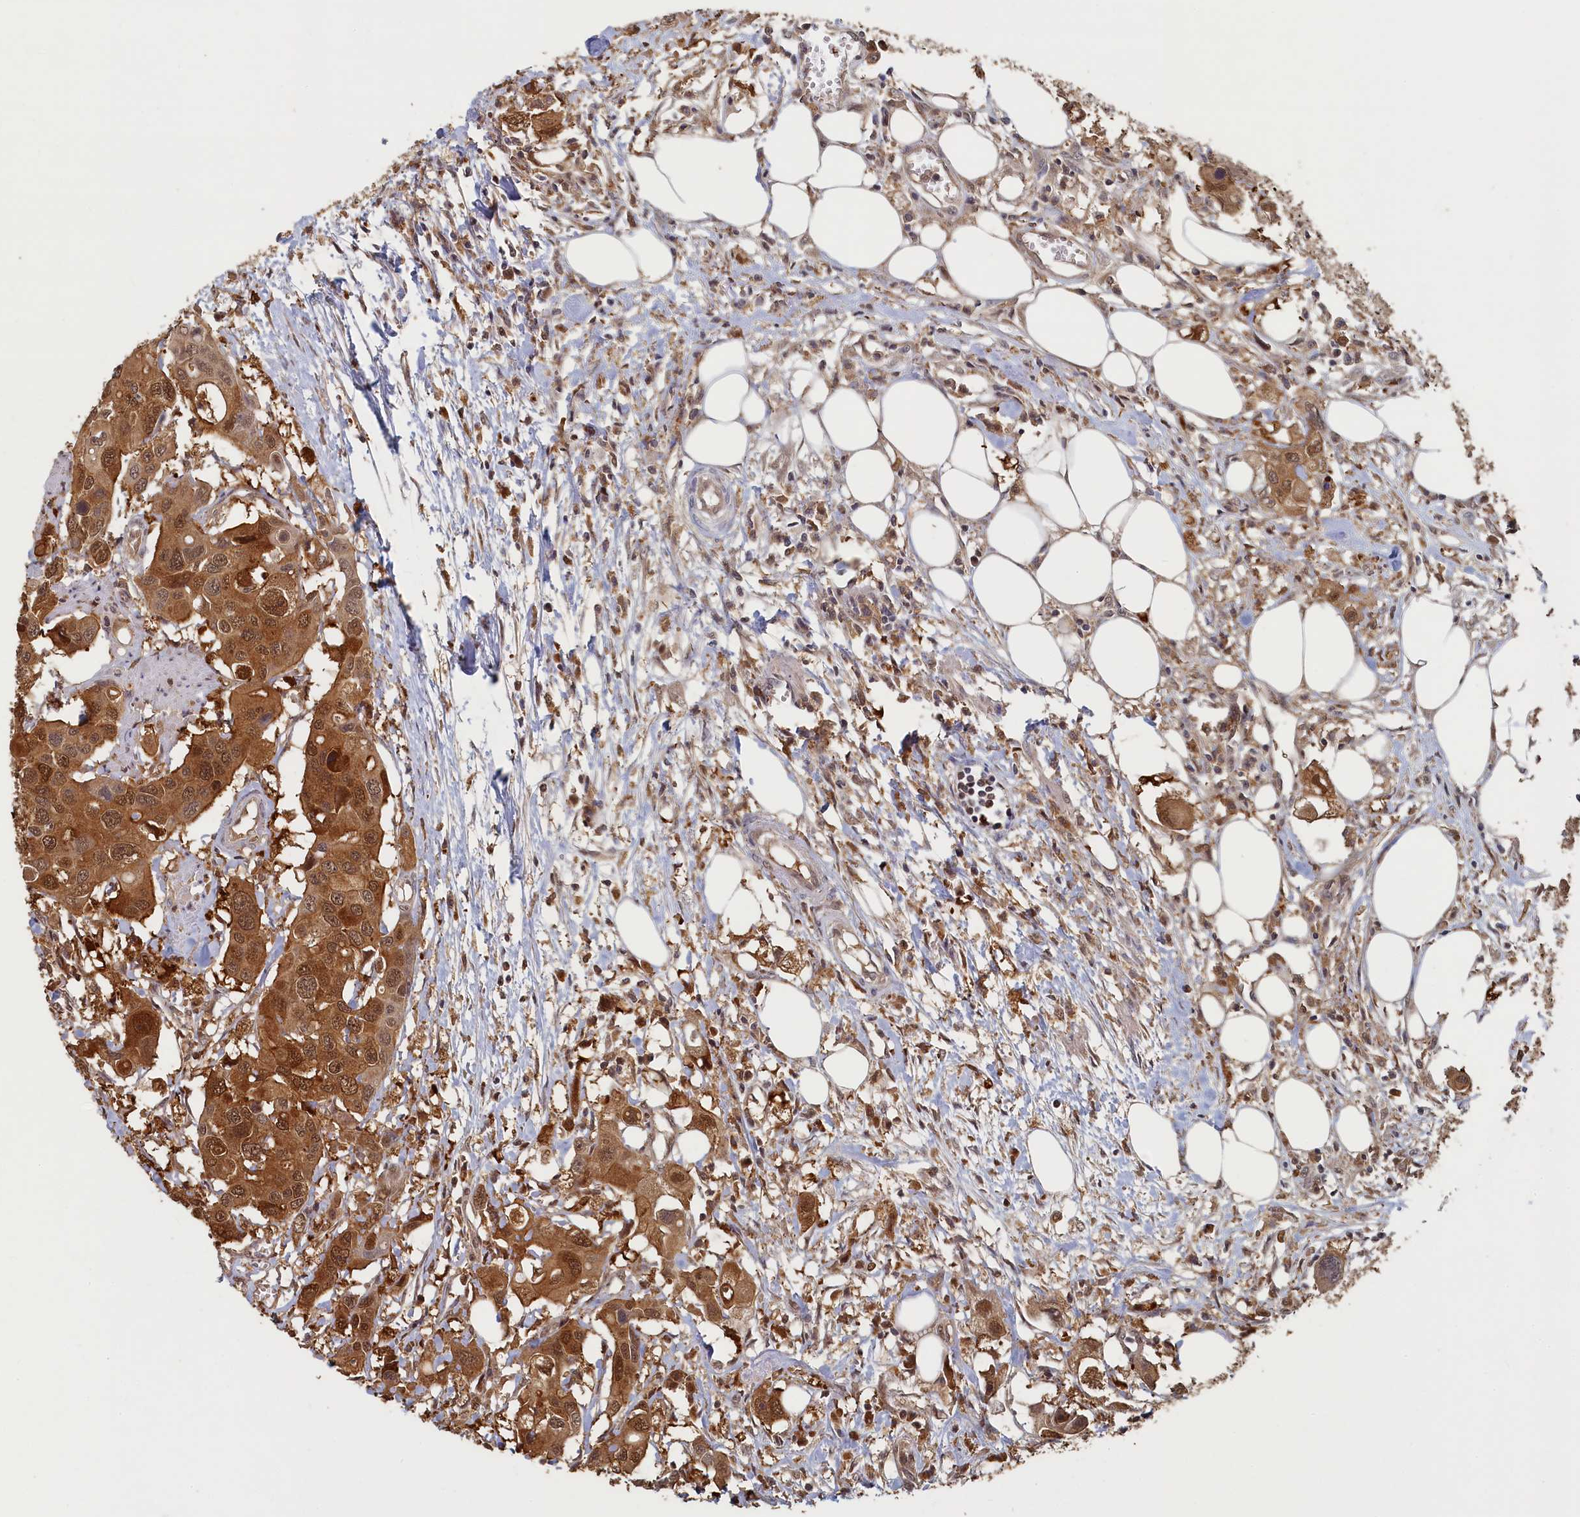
{"staining": {"intensity": "strong", "quantity": ">75%", "location": "cytoplasmic/membranous,nuclear"}, "tissue": "colorectal cancer", "cell_type": "Tumor cells", "image_type": "cancer", "snomed": [{"axis": "morphology", "description": "Adenocarcinoma, NOS"}, {"axis": "topography", "description": "Colon"}], "caption": "Human colorectal adenocarcinoma stained with a brown dye demonstrates strong cytoplasmic/membranous and nuclear positive expression in approximately >75% of tumor cells.", "gene": "UCHL3", "patient": {"sex": "male", "age": 77}}